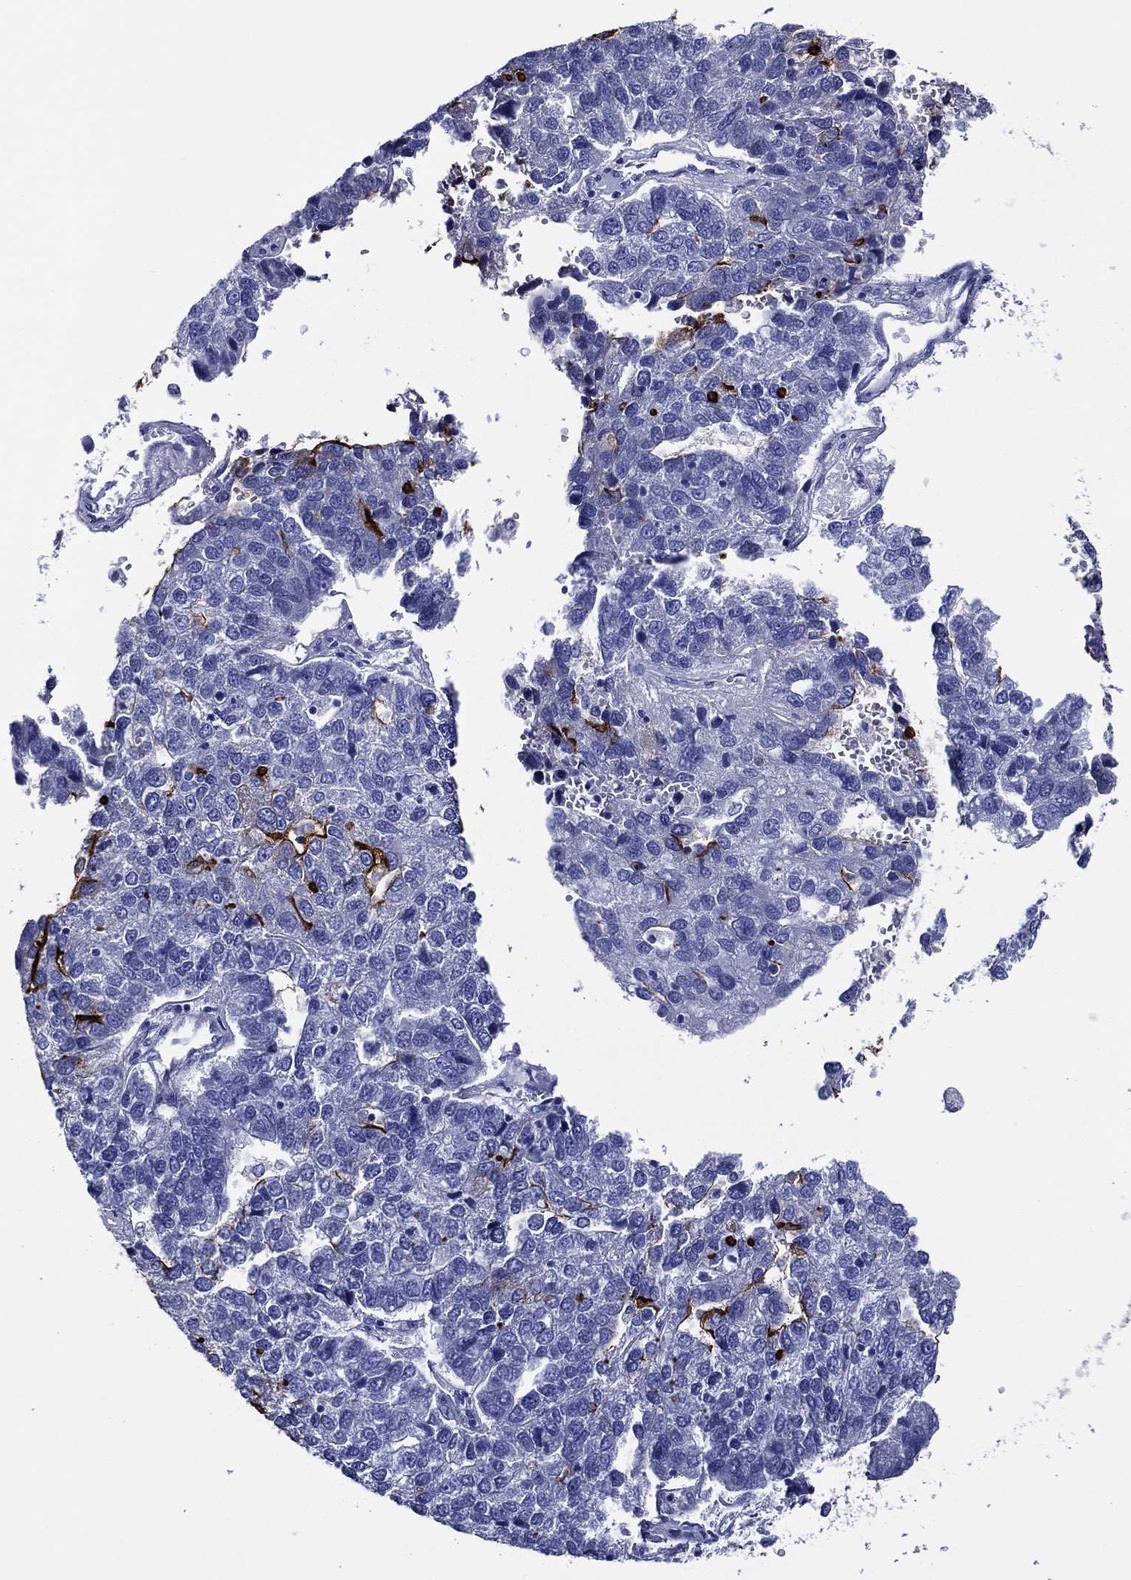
{"staining": {"intensity": "strong", "quantity": "<25%", "location": "cytoplasmic/membranous"}, "tissue": "pancreatic cancer", "cell_type": "Tumor cells", "image_type": "cancer", "snomed": [{"axis": "morphology", "description": "Adenocarcinoma, NOS"}, {"axis": "topography", "description": "Pancreas"}], "caption": "Adenocarcinoma (pancreatic) was stained to show a protein in brown. There is medium levels of strong cytoplasmic/membranous staining in approximately <25% of tumor cells.", "gene": "ACE2", "patient": {"sex": "female", "age": 61}}